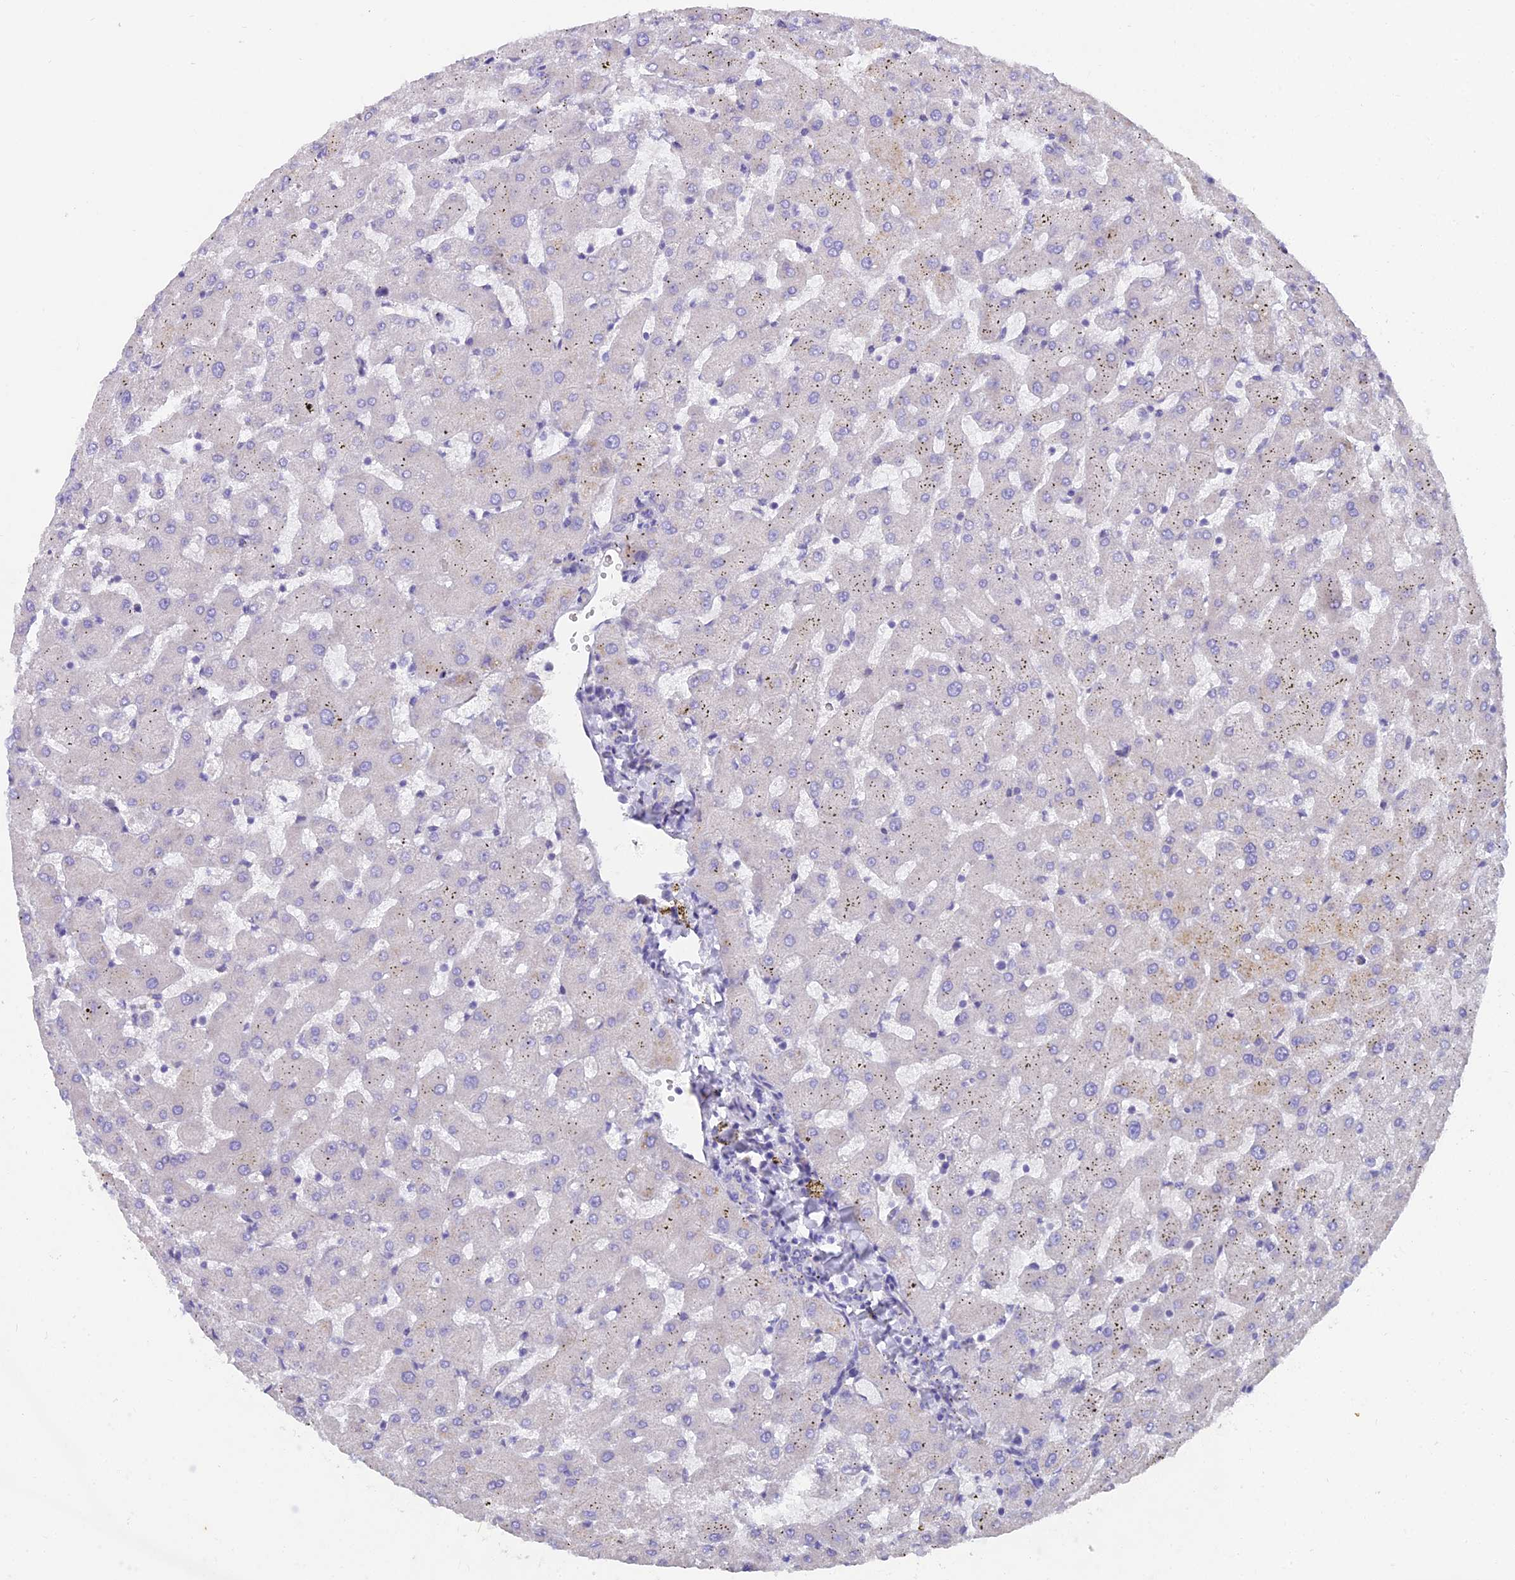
{"staining": {"intensity": "negative", "quantity": "none", "location": "none"}, "tissue": "liver", "cell_type": "Cholangiocytes", "image_type": "normal", "snomed": [{"axis": "morphology", "description": "Normal tissue, NOS"}, {"axis": "topography", "description": "Liver"}], "caption": "High power microscopy image of an immunohistochemistry histopathology image of unremarkable liver, revealing no significant positivity in cholangiocytes. The staining is performed using DAB brown chromogen with nuclei counter-stained in using hematoxylin.", "gene": "FAM168B", "patient": {"sex": "female", "age": 63}}